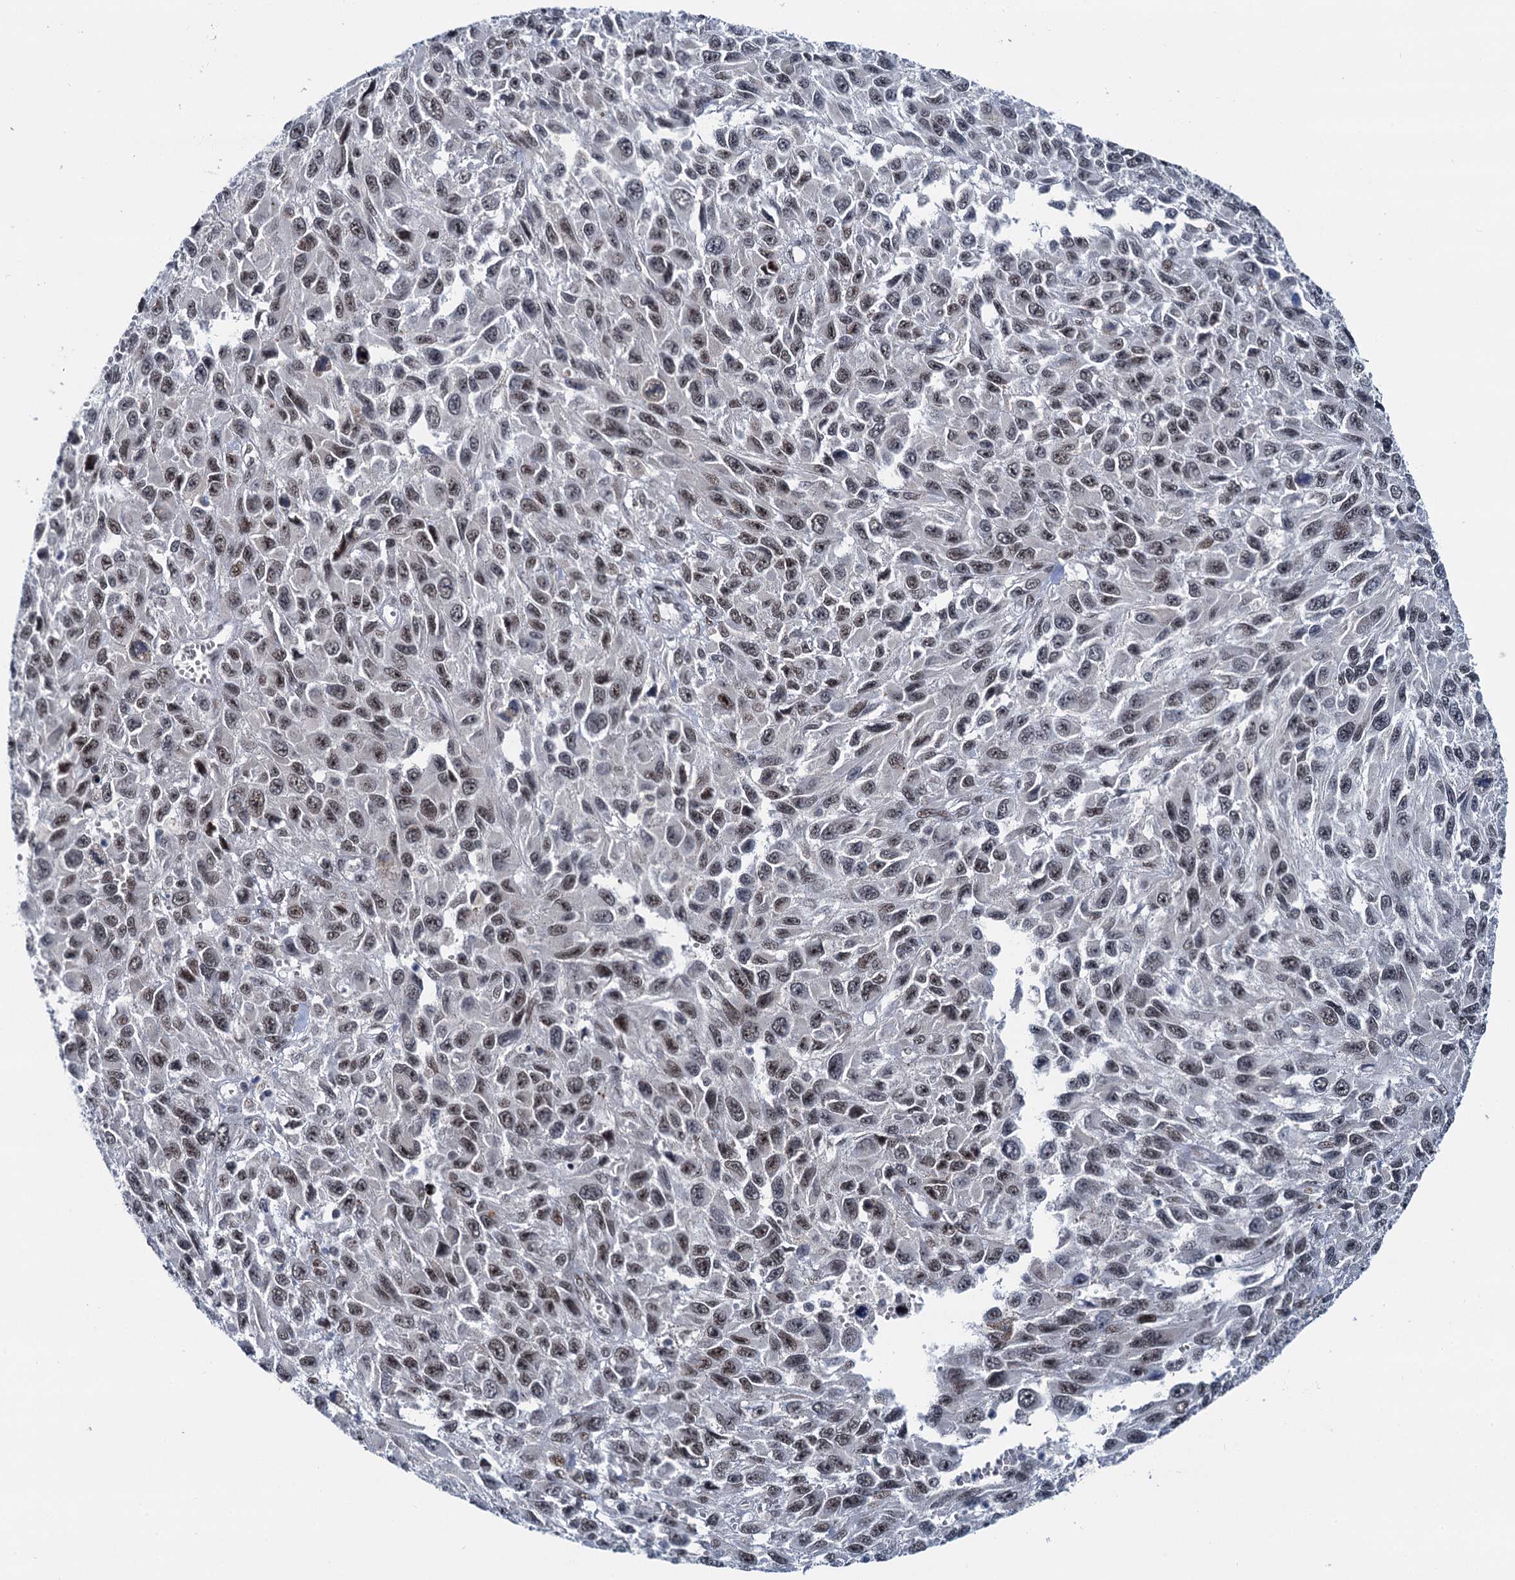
{"staining": {"intensity": "weak", "quantity": "25%-75%", "location": "nuclear"}, "tissue": "melanoma", "cell_type": "Tumor cells", "image_type": "cancer", "snomed": [{"axis": "morphology", "description": "Normal tissue, NOS"}, {"axis": "morphology", "description": "Malignant melanoma, NOS"}, {"axis": "topography", "description": "Skin"}], "caption": "The immunohistochemical stain highlights weak nuclear staining in tumor cells of malignant melanoma tissue.", "gene": "RUFY2", "patient": {"sex": "female", "age": 96}}